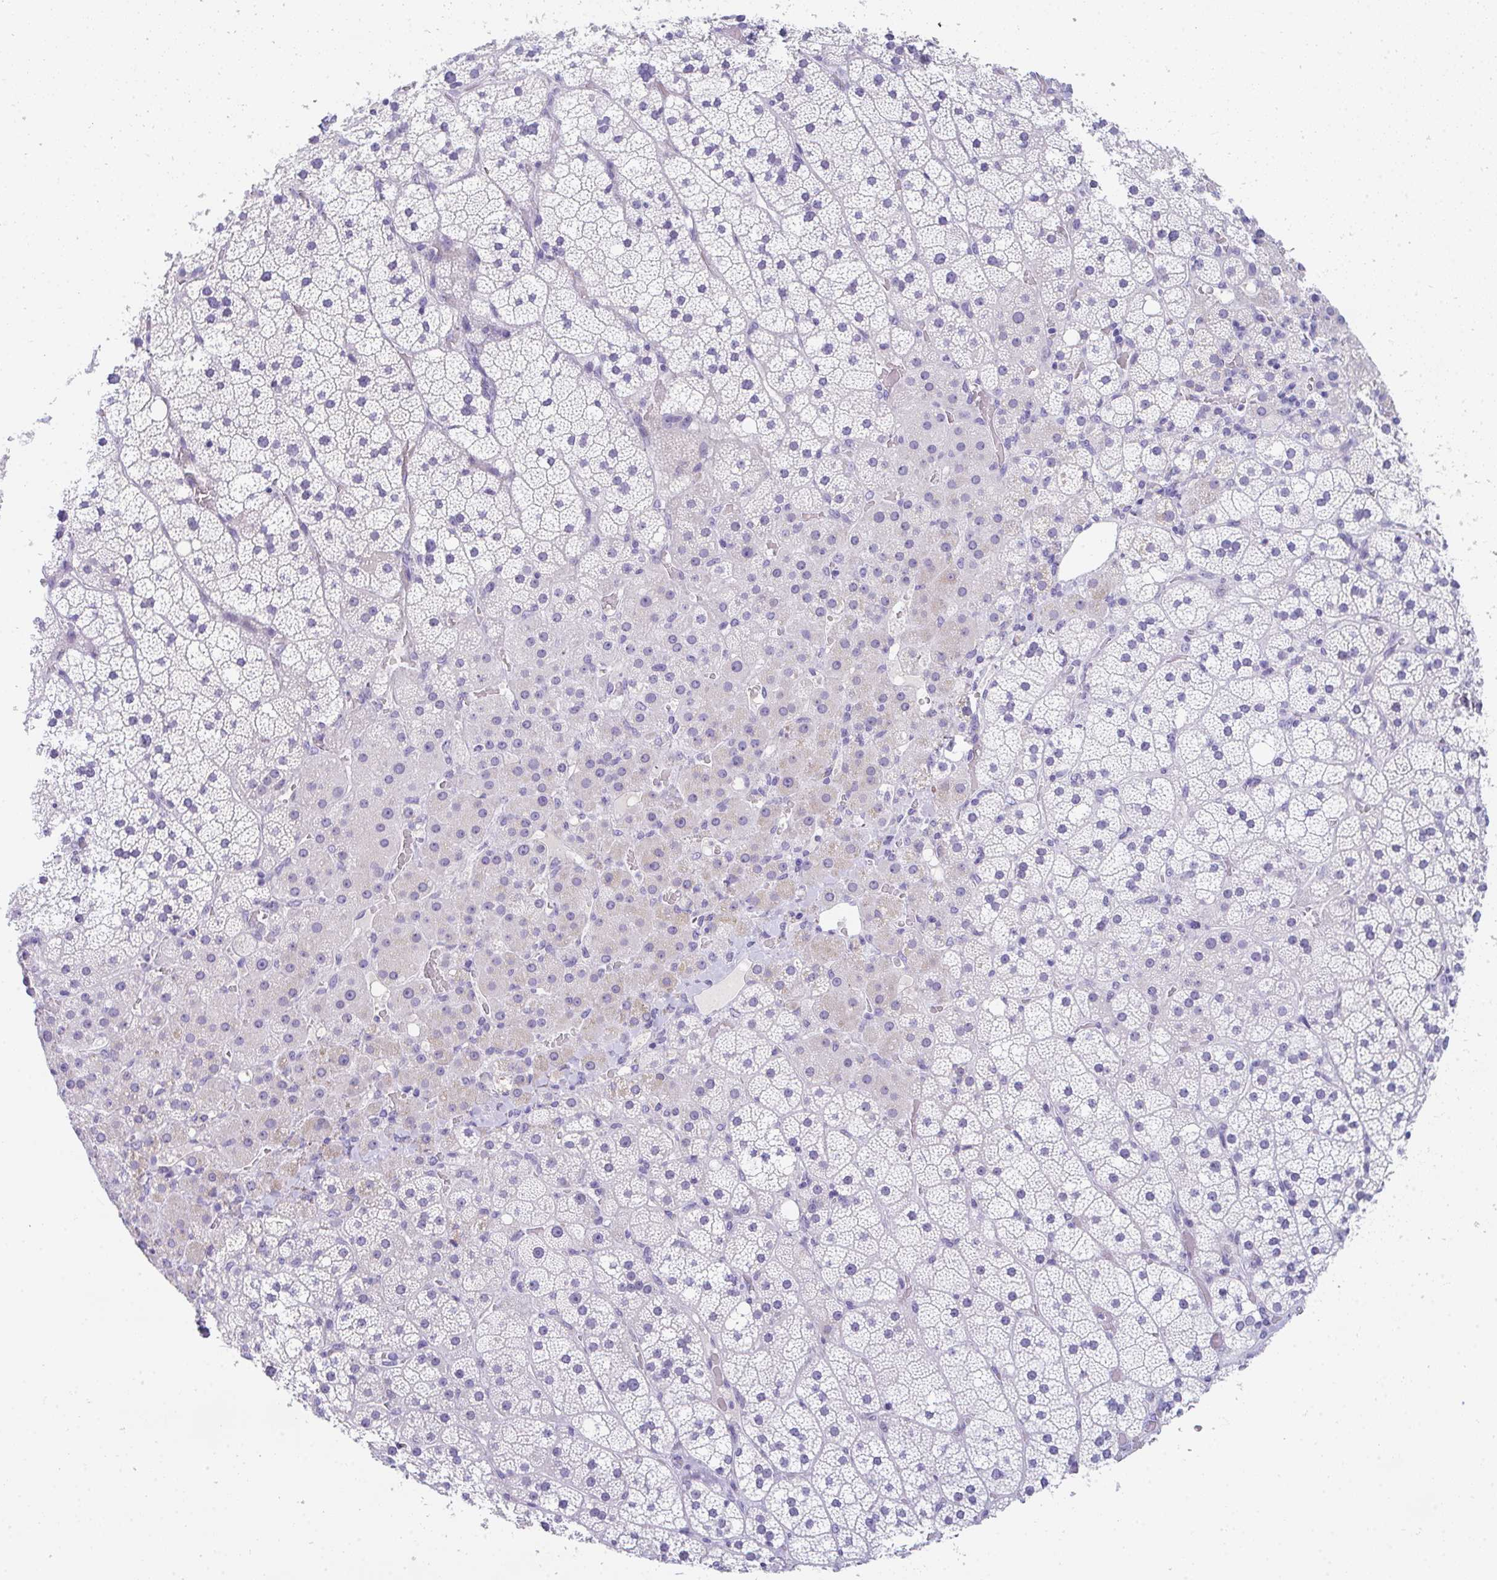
{"staining": {"intensity": "negative", "quantity": "none", "location": "none"}, "tissue": "adrenal gland", "cell_type": "Glandular cells", "image_type": "normal", "snomed": [{"axis": "morphology", "description": "Normal tissue, NOS"}, {"axis": "topography", "description": "Adrenal gland"}], "caption": "Human adrenal gland stained for a protein using IHC reveals no positivity in glandular cells.", "gene": "TTC30A", "patient": {"sex": "male", "age": 53}}